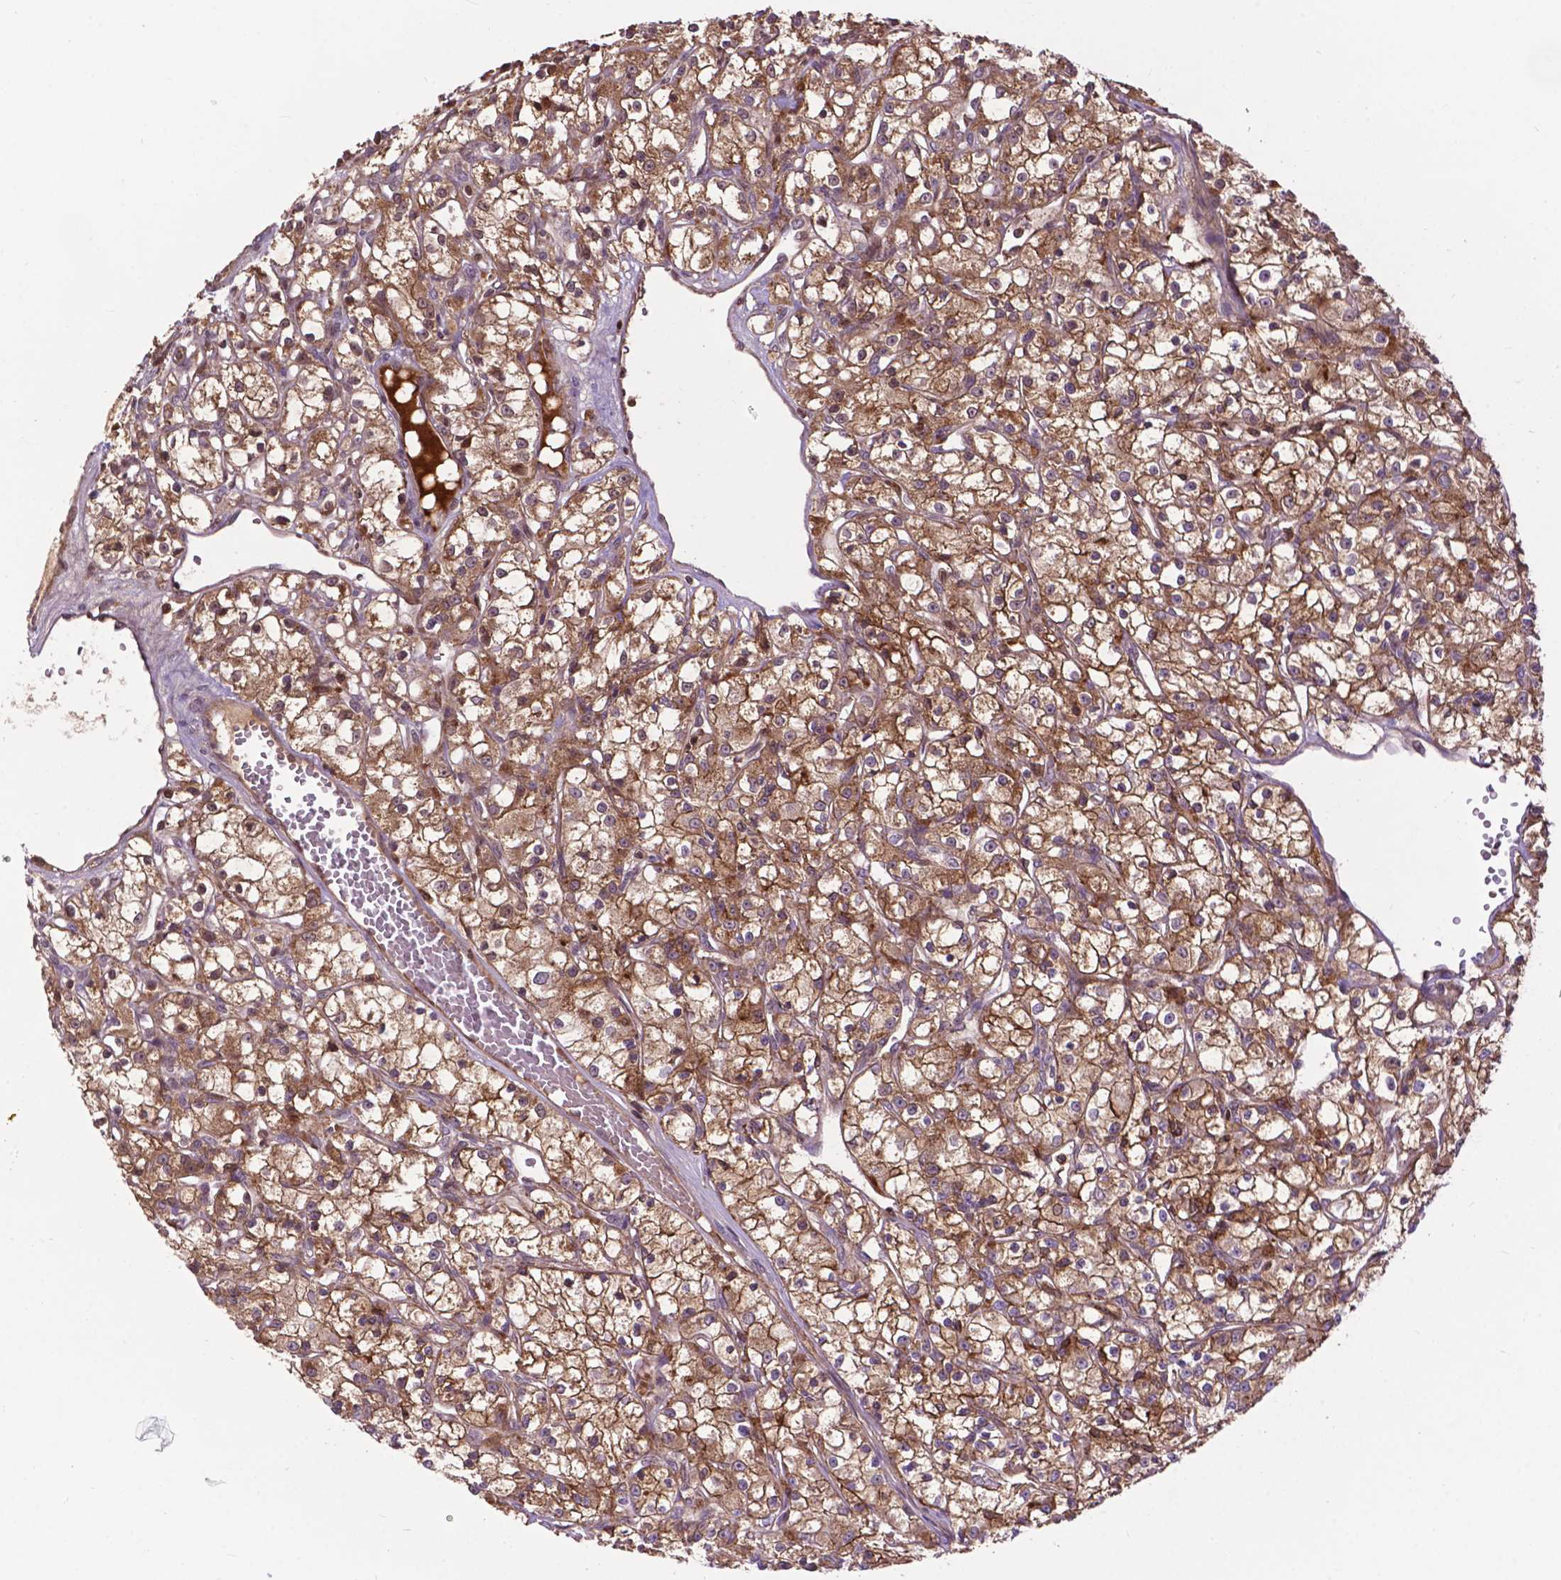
{"staining": {"intensity": "moderate", "quantity": ">75%", "location": "cytoplasmic/membranous"}, "tissue": "renal cancer", "cell_type": "Tumor cells", "image_type": "cancer", "snomed": [{"axis": "morphology", "description": "Adenocarcinoma, NOS"}, {"axis": "topography", "description": "Kidney"}], "caption": "An immunohistochemistry (IHC) image of neoplastic tissue is shown. Protein staining in brown labels moderate cytoplasmic/membranous positivity in adenocarcinoma (renal) within tumor cells. (IHC, brightfield microscopy, high magnification).", "gene": "CHMP4A", "patient": {"sex": "female", "age": 59}}